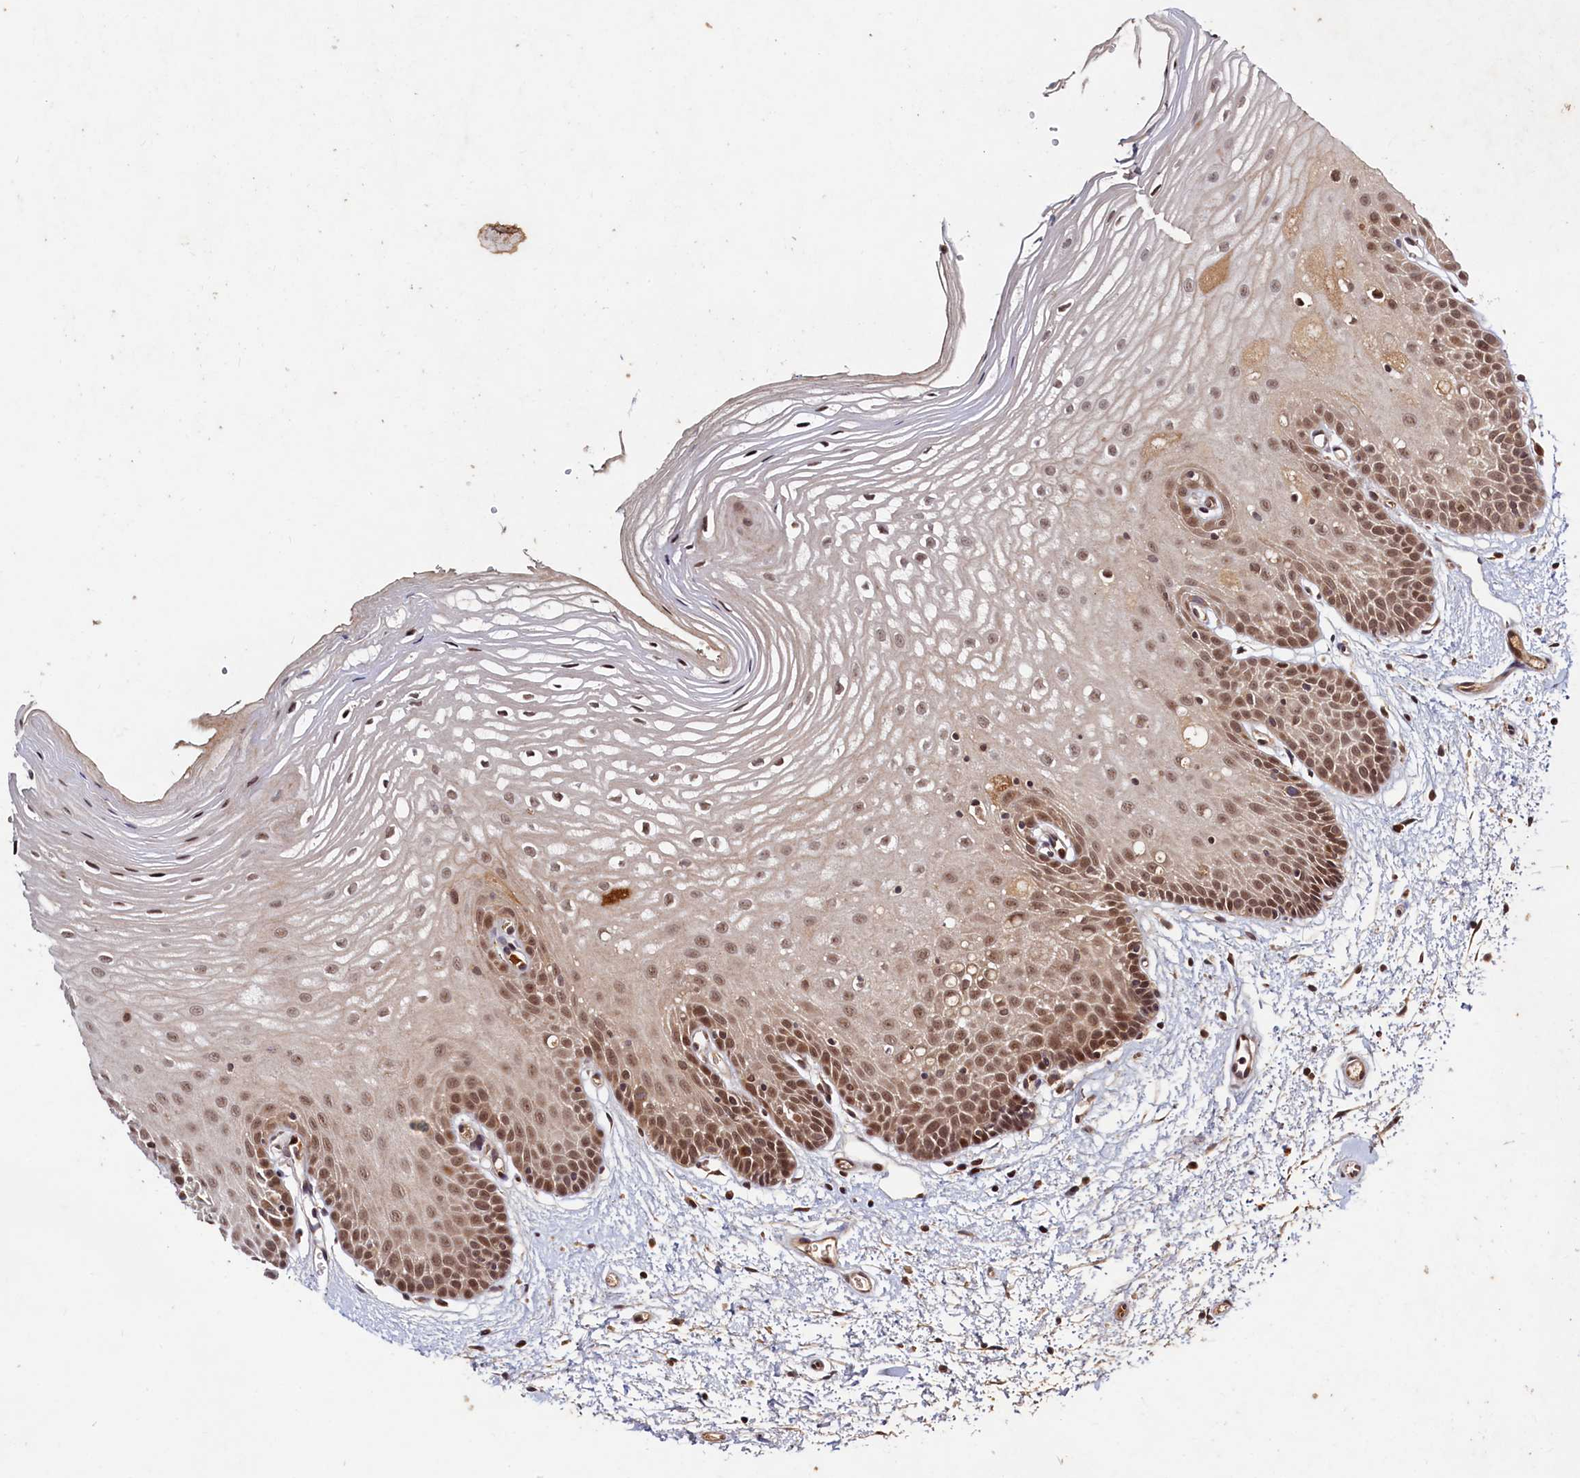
{"staining": {"intensity": "moderate", "quantity": ">75%", "location": "nuclear"}, "tissue": "oral mucosa", "cell_type": "Squamous epithelial cells", "image_type": "normal", "snomed": [{"axis": "morphology", "description": "Normal tissue, NOS"}, {"axis": "topography", "description": "Oral tissue"}, {"axis": "topography", "description": "Tounge, NOS"}], "caption": "The micrograph demonstrates immunohistochemical staining of normal oral mucosa. There is moderate nuclear staining is present in approximately >75% of squamous epithelial cells.", "gene": "TRAPPC4", "patient": {"sex": "female", "age": 73}}